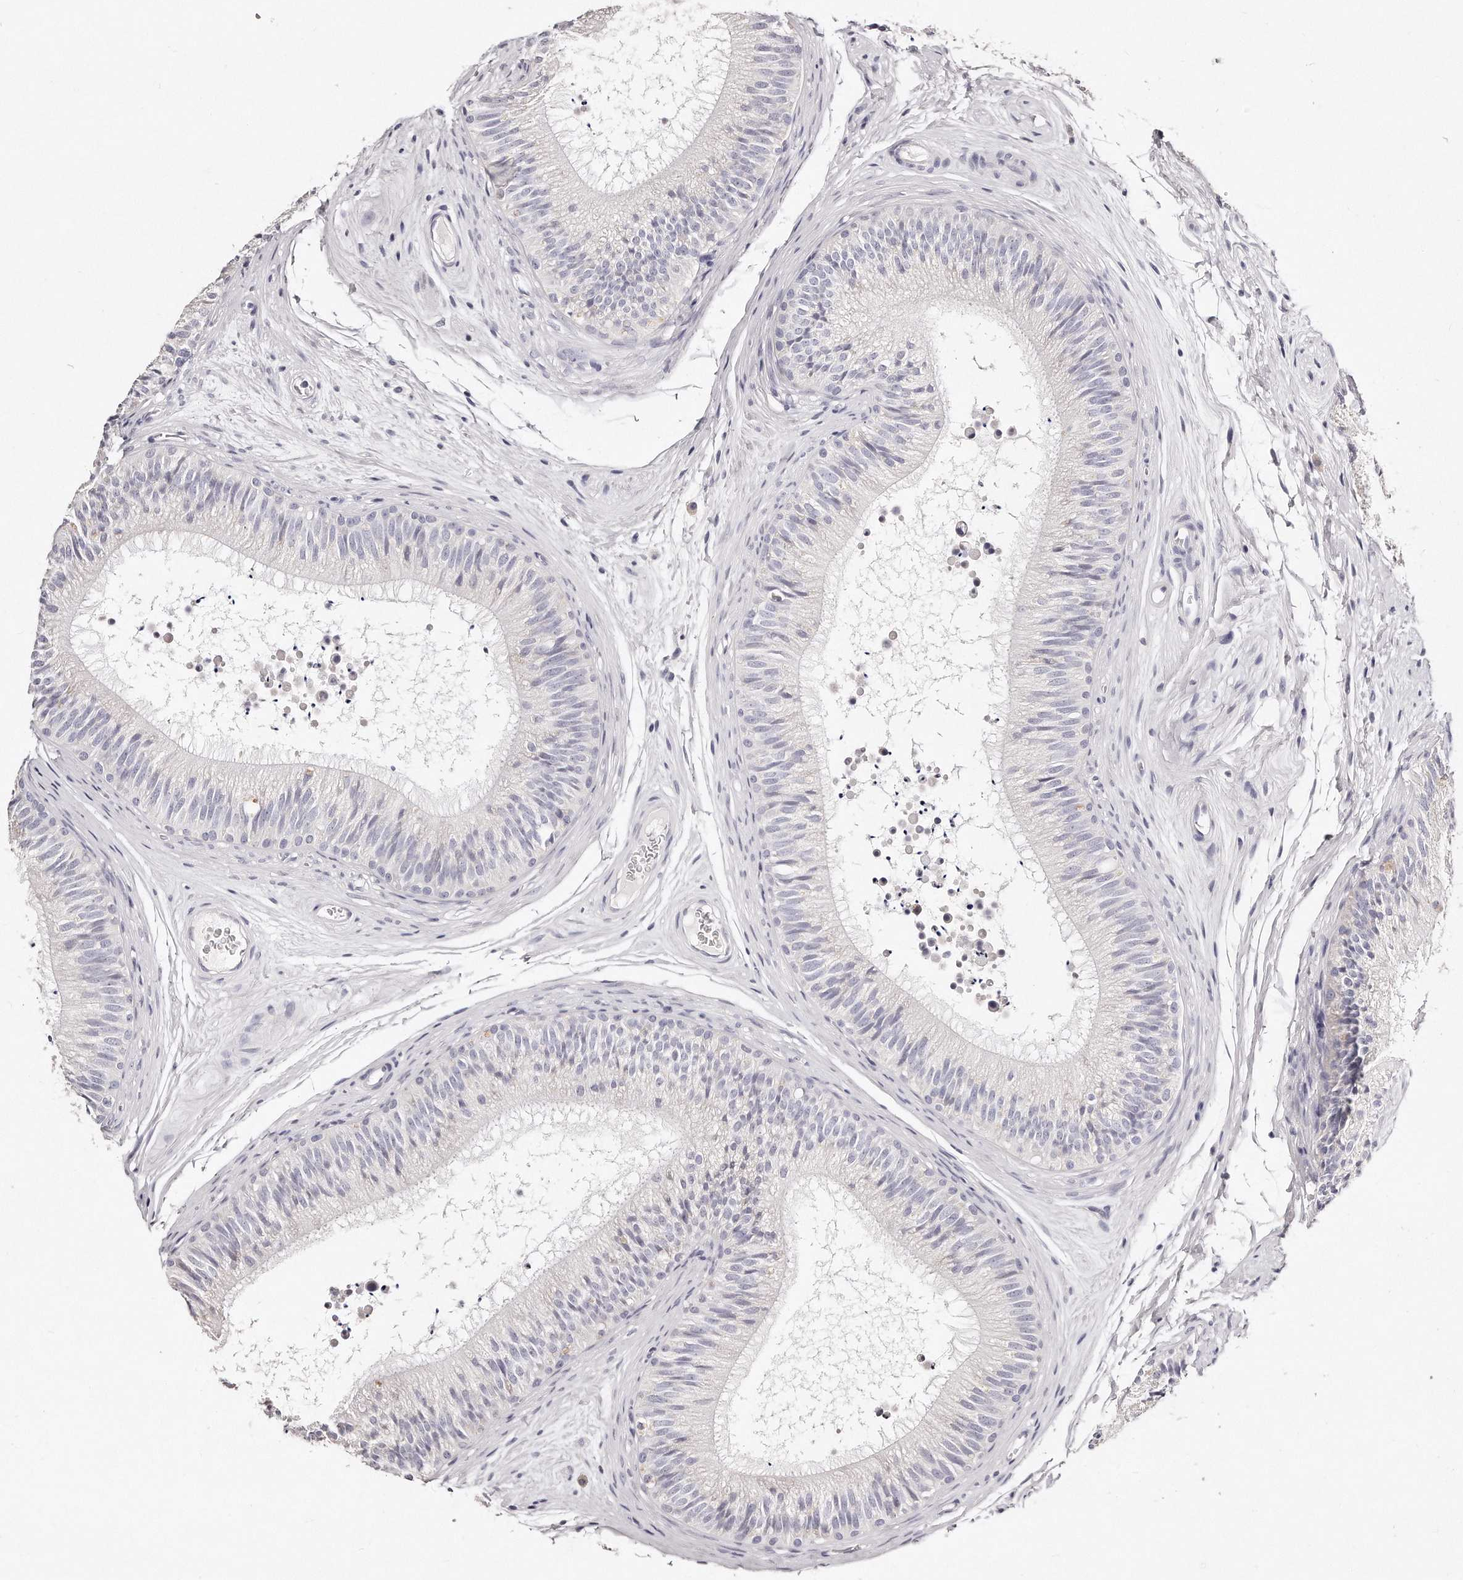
{"staining": {"intensity": "negative", "quantity": "none", "location": "none"}, "tissue": "epididymis", "cell_type": "Glandular cells", "image_type": "normal", "snomed": [{"axis": "morphology", "description": "Normal tissue, NOS"}, {"axis": "topography", "description": "Epididymis"}], "caption": "This is a histopathology image of immunohistochemistry staining of unremarkable epididymis, which shows no expression in glandular cells.", "gene": "GDA", "patient": {"sex": "male", "age": 29}}